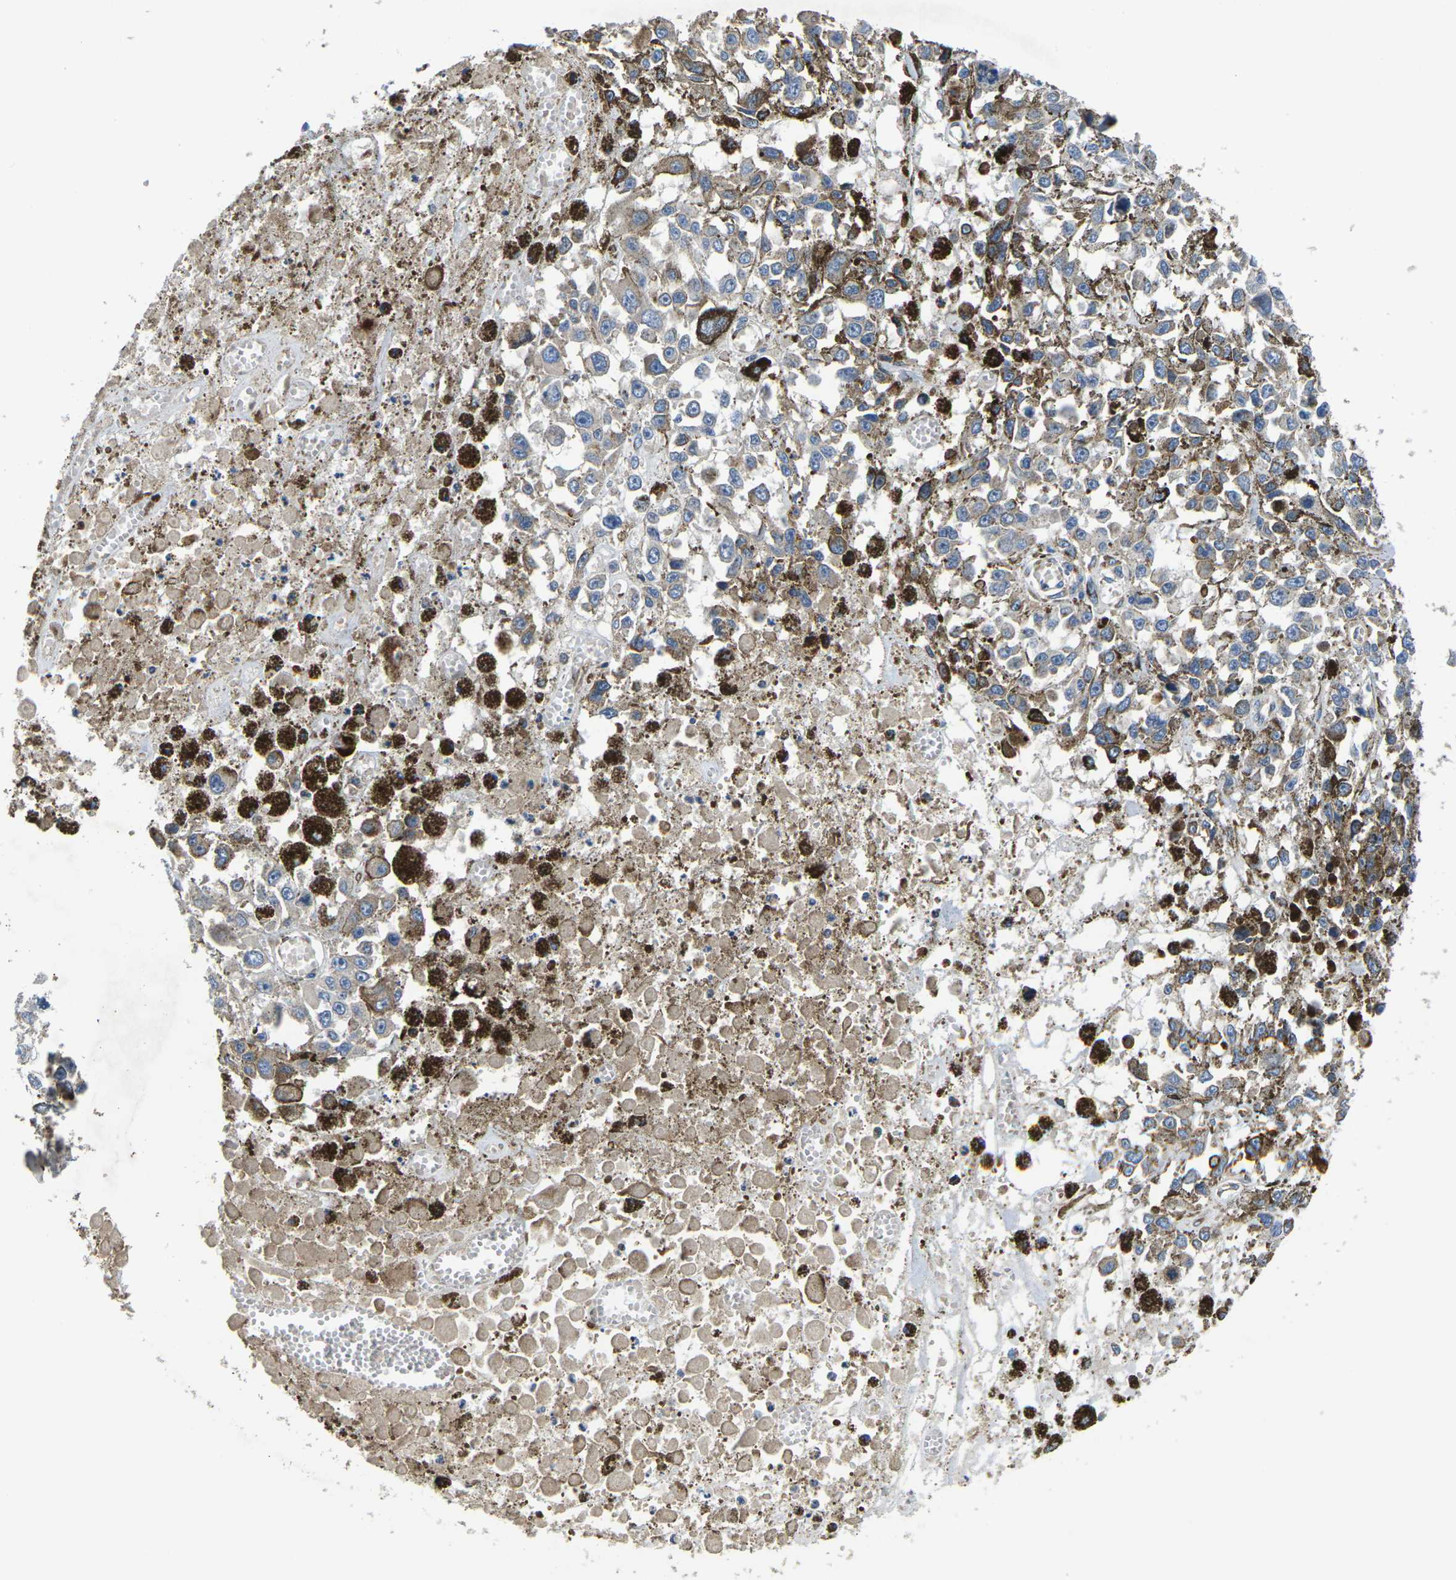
{"staining": {"intensity": "moderate", "quantity": "25%-75%", "location": "cytoplasmic/membranous"}, "tissue": "melanoma", "cell_type": "Tumor cells", "image_type": "cancer", "snomed": [{"axis": "morphology", "description": "Malignant melanoma, Metastatic site"}, {"axis": "topography", "description": "Lymph node"}], "caption": "Immunohistochemical staining of human malignant melanoma (metastatic site) exhibits moderate cytoplasmic/membranous protein staining in approximately 25%-75% of tumor cells.", "gene": "PDZD8", "patient": {"sex": "male", "age": 59}}